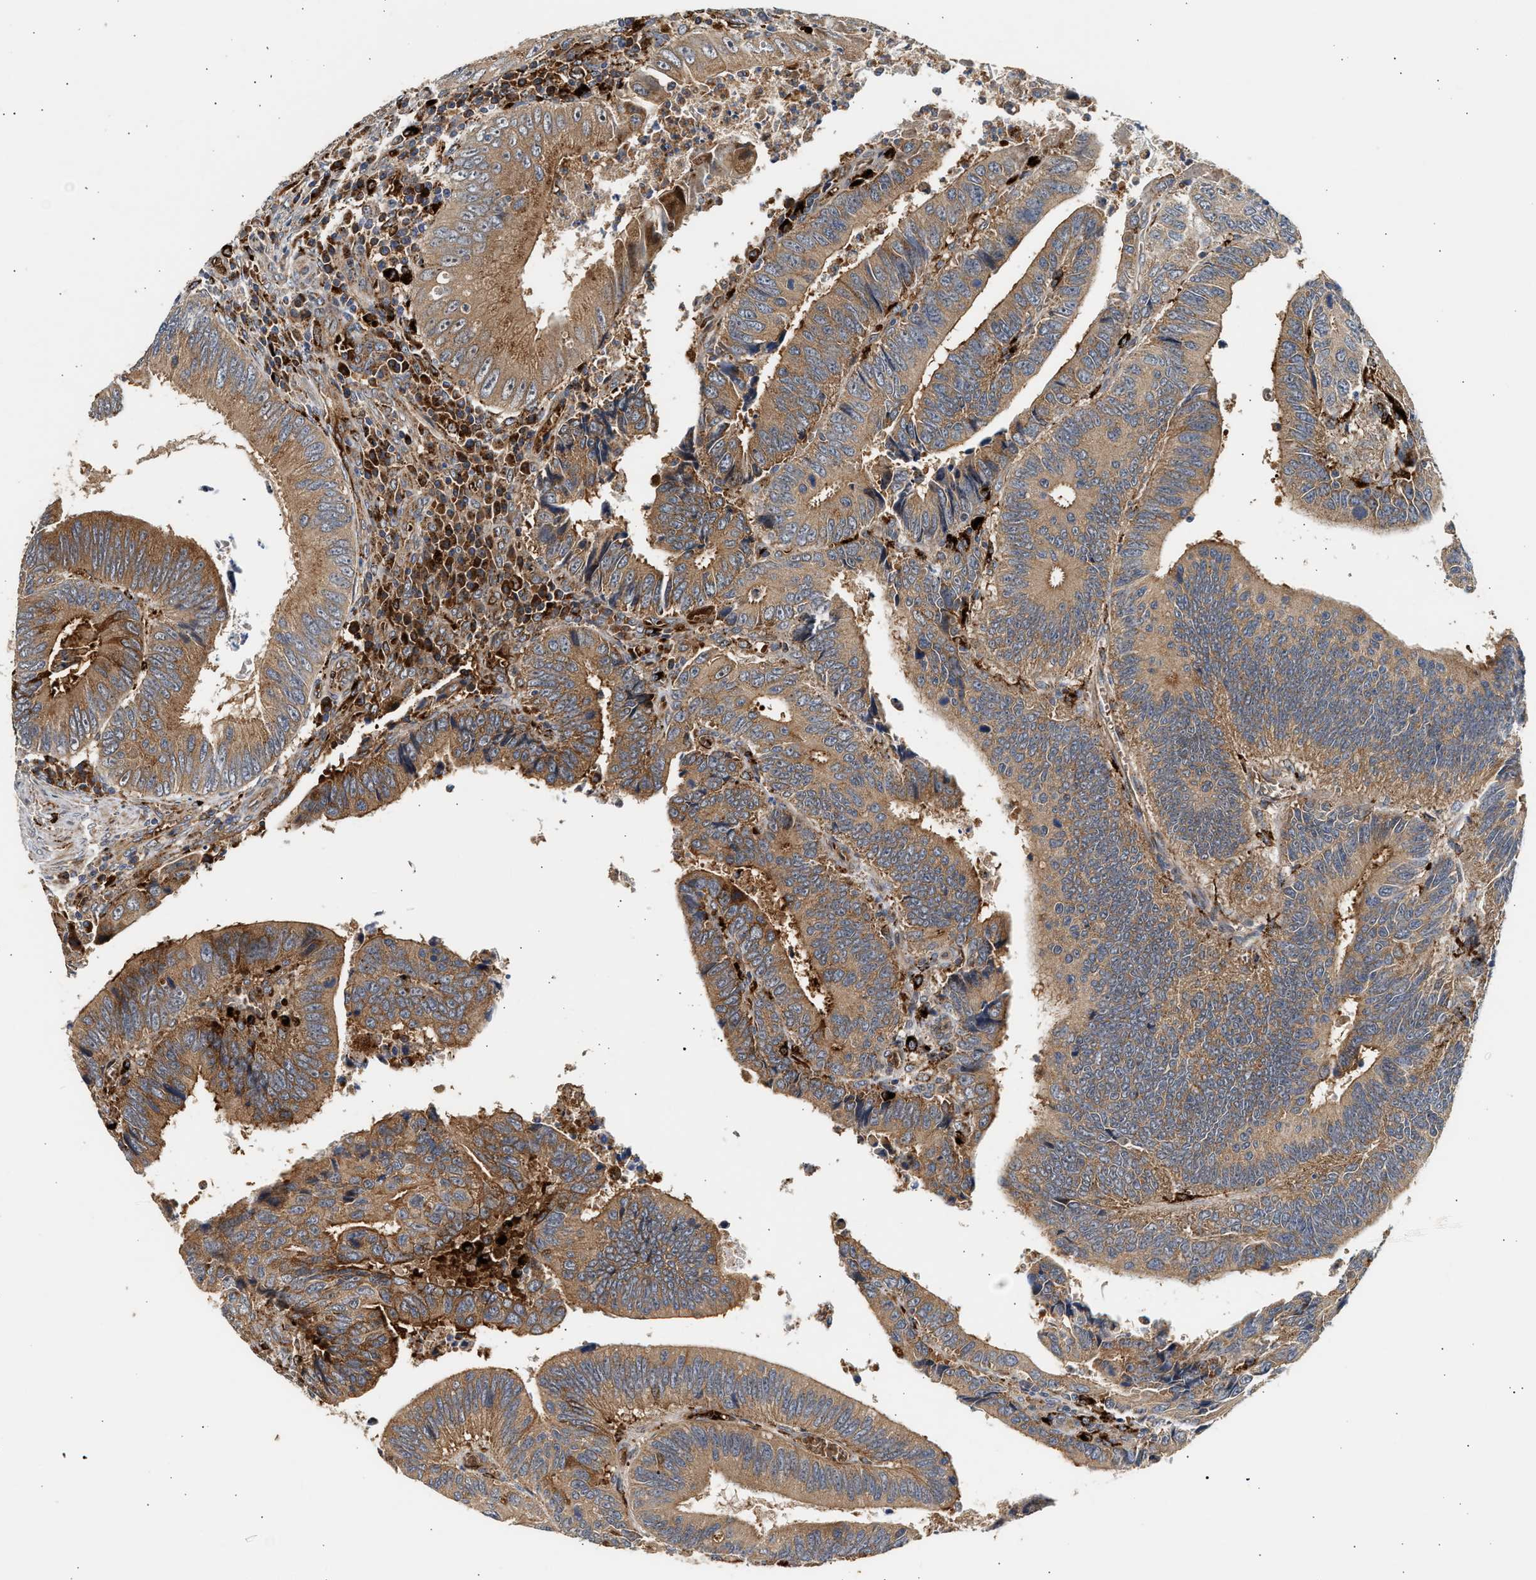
{"staining": {"intensity": "moderate", "quantity": ">75%", "location": "cytoplasmic/membranous"}, "tissue": "colorectal cancer", "cell_type": "Tumor cells", "image_type": "cancer", "snomed": [{"axis": "morphology", "description": "Inflammation, NOS"}, {"axis": "morphology", "description": "Adenocarcinoma, NOS"}, {"axis": "topography", "description": "Colon"}], "caption": "Brown immunohistochemical staining in colorectal cancer displays moderate cytoplasmic/membranous expression in about >75% of tumor cells.", "gene": "PLD3", "patient": {"sex": "male", "age": 72}}